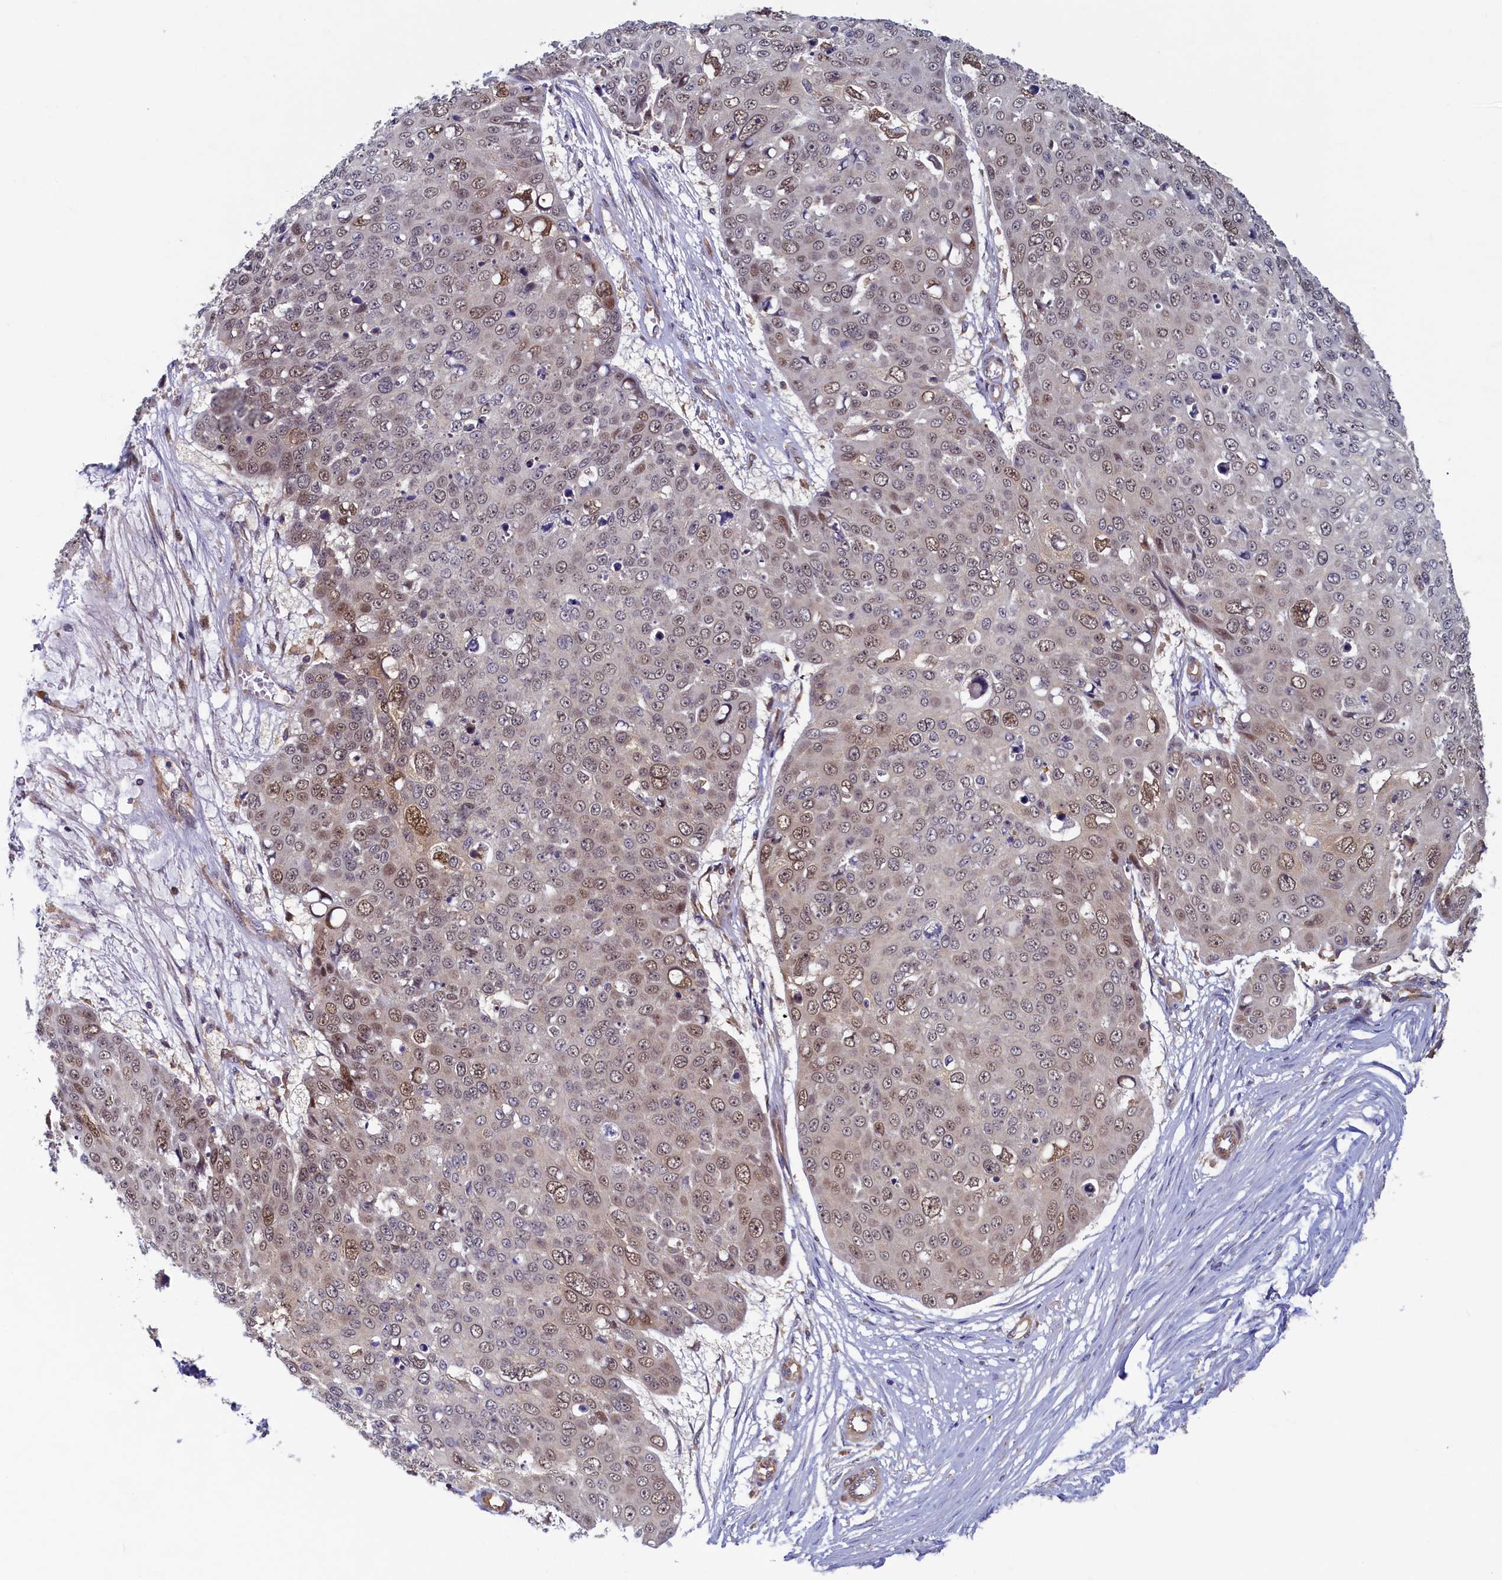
{"staining": {"intensity": "moderate", "quantity": "<25%", "location": "nuclear"}, "tissue": "skin cancer", "cell_type": "Tumor cells", "image_type": "cancer", "snomed": [{"axis": "morphology", "description": "Squamous cell carcinoma, NOS"}, {"axis": "topography", "description": "Skin"}], "caption": "Human skin cancer stained with a protein marker exhibits moderate staining in tumor cells.", "gene": "STX12", "patient": {"sex": "male", "age": 71}}